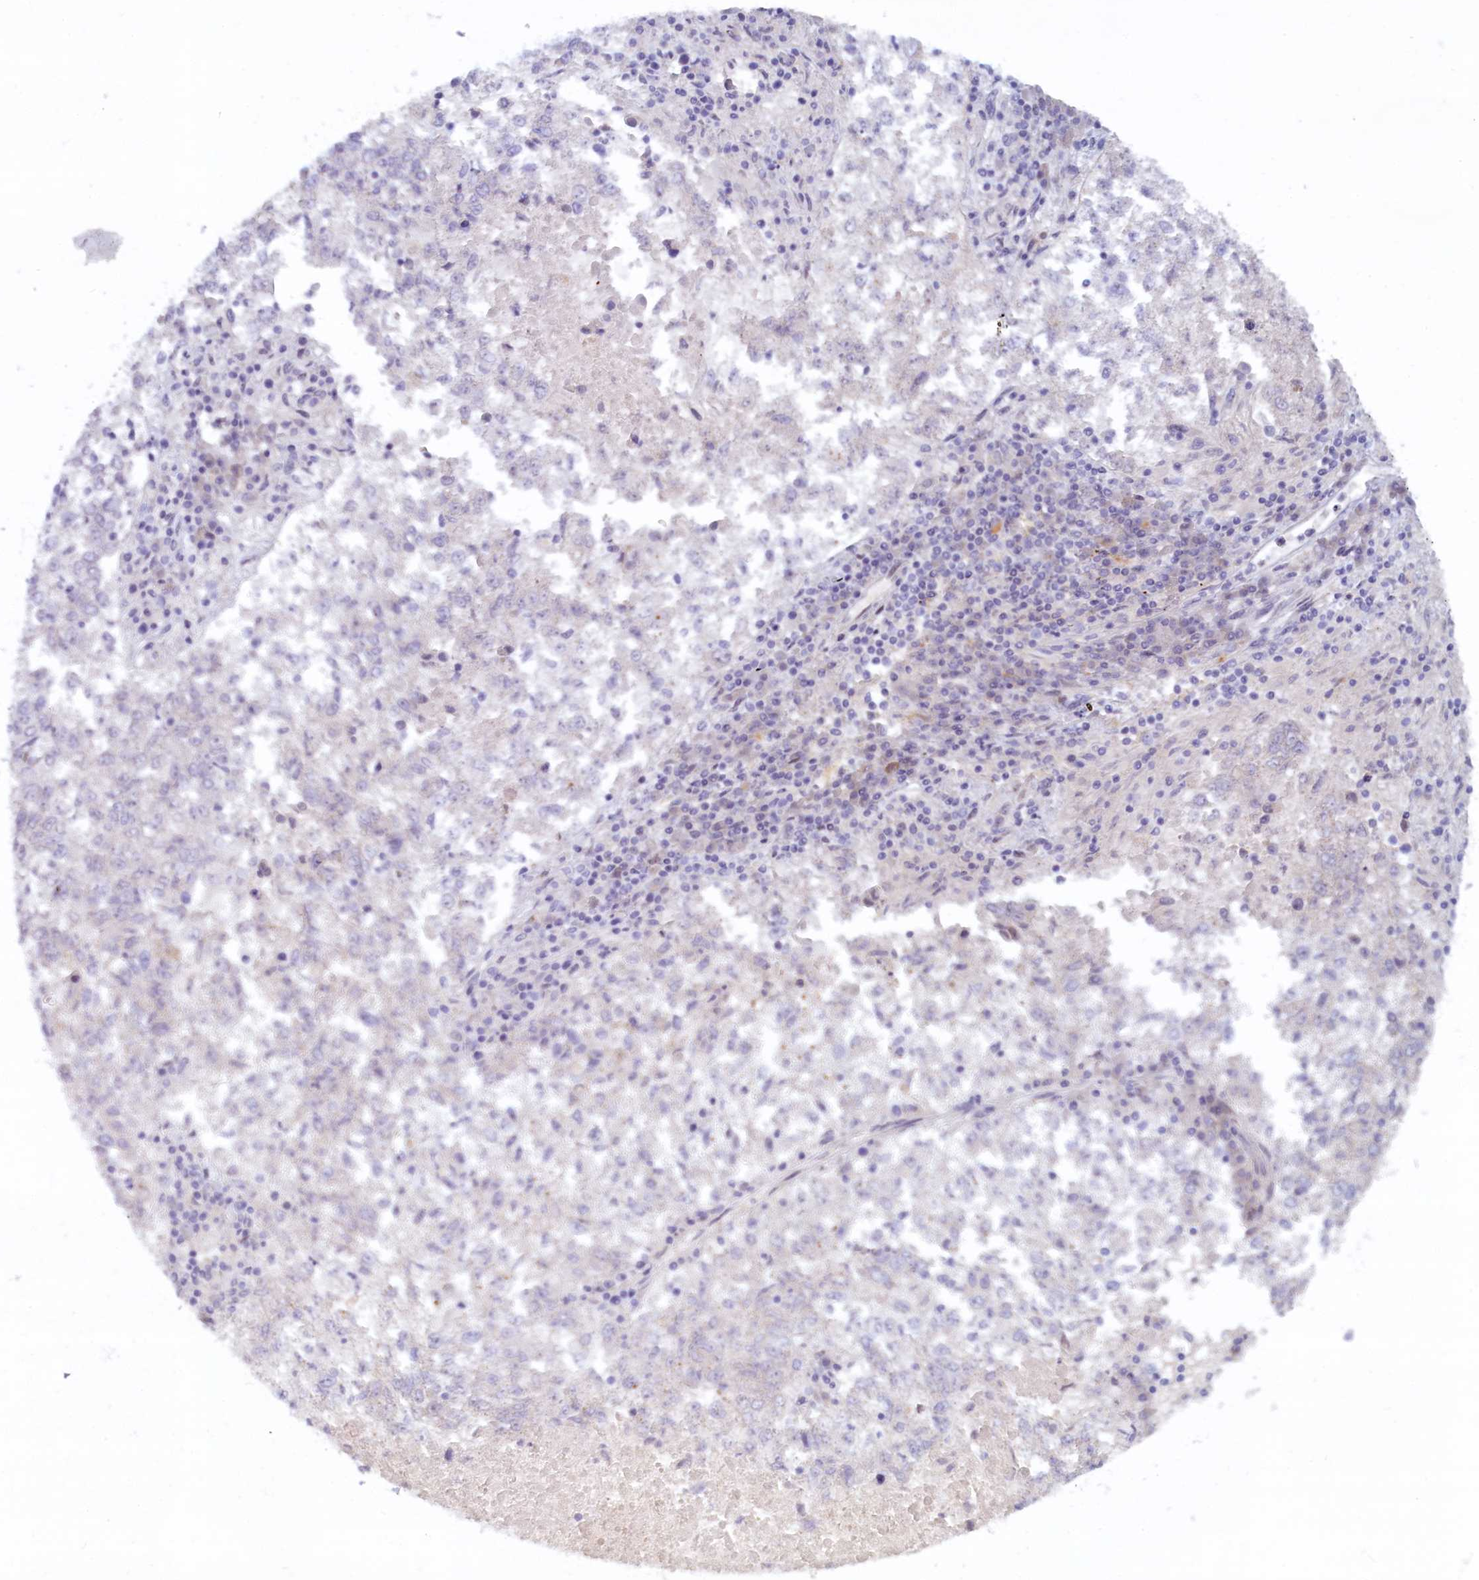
{"staining": {"intensity": "negative", "quantity": "none", "location": "none"}, "tissue": "lung cancer", "cell_type": "Tumor cells", "image_type": "cancer", "snomed": [{"axis": "morphology", "description": "Squamous cell carcinoma, NOS"}, {"axis": "topography", "description": "Lung"}], "caption": "Tumor cells are negative for brown protein staining in lung cancer.", "gene": "FCSK", "patient": {"sex": "male", "age": 73}}